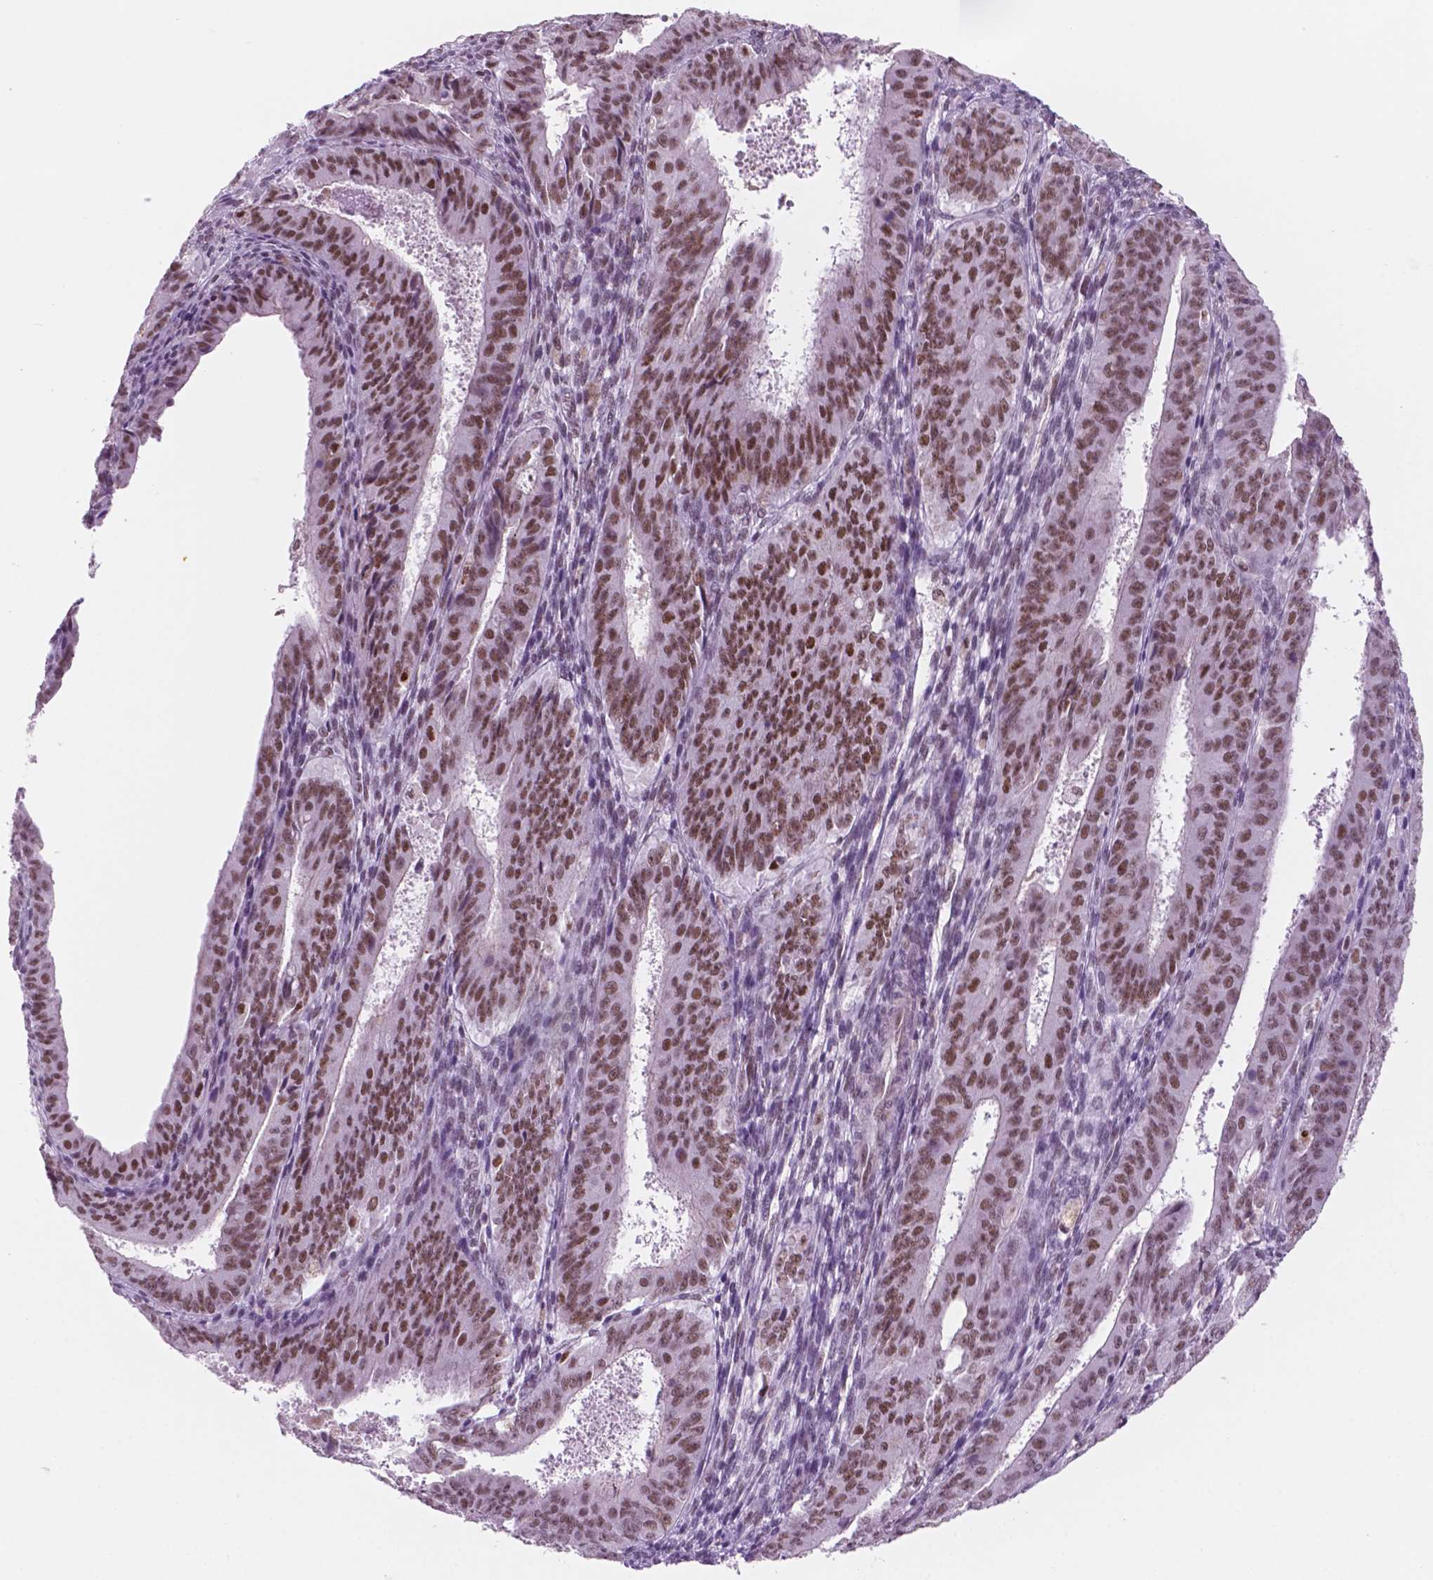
{"staining": {"intensity": "moderate", "quantity": ">75%", "location": "nuclear"}, "tissue": "ovarian cancer", "cell_type": "Tumor cells", "image_type": "cancer", "snomed": [{"axis": "morphology", "description": "Carcinoma, endometroid"}, {"axis": "topography", "description": "Ovary"}], "caption": "Tumor cells reveal medium levels of moderate nuclear expression in about >75% of cells in human endometroid carcinoma (ovarian). Using DAB (3,3'-diaminobenzidine) (brown) and hematoxylin (blue) stains, captured at high magnification using brightfield microscopy.", "gene": "CTR9", "patient": {"sex": "female", "age": 42}}